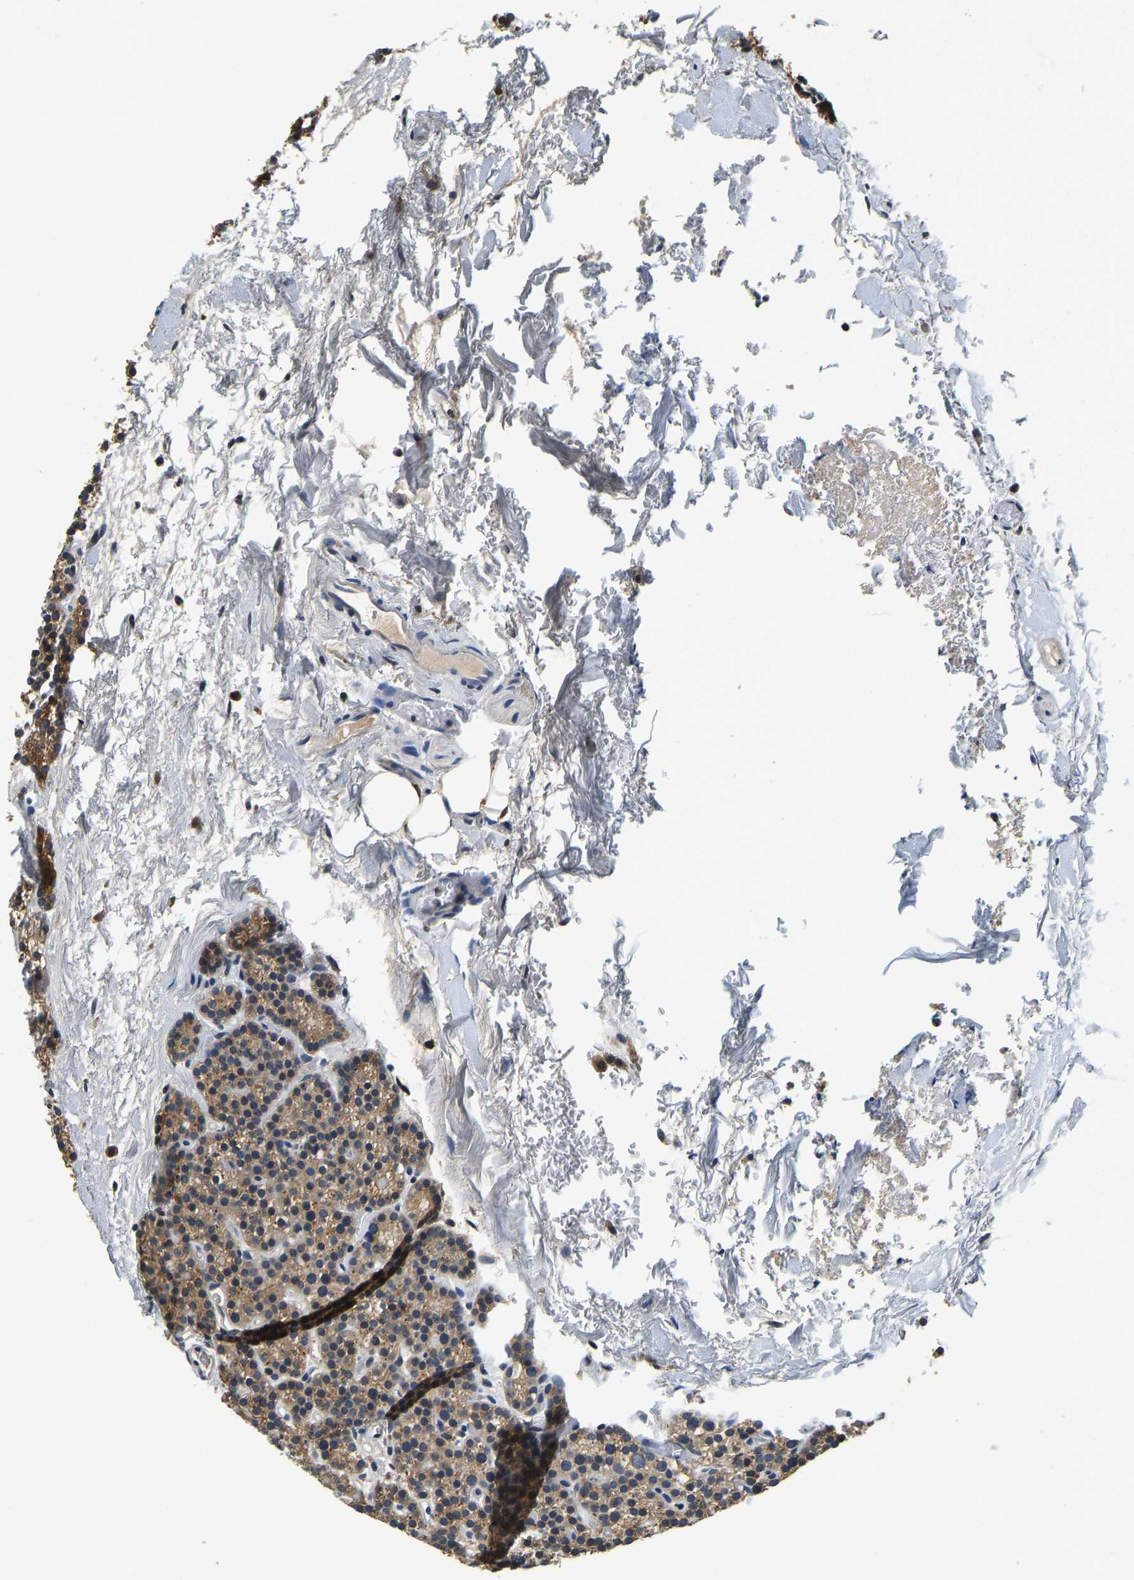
{"staining": {"intensity": "strong", "quantity": ">75%", "location": "cytoplasmic/membranous"}, "tissue": "parathyroid gland", "cell_type": "Glandular cells", "image_type": "normal", "snomed": [{"axis": "morphology", "description": "Normal tissue, NOS"}, {"axis": "morphology", "description": "Adenoma, NOS"}, {"axis": "topography", "description": "Parathyroid gland"}], "caption": "Immunohistochemistry of unremarkable parathyroid gland shows high levels of strong cytoplasmic/membranous positivity in about >75% of glandular cells.", "gene": "RESF1", "patient": {"sex": "female", "age": 54}}